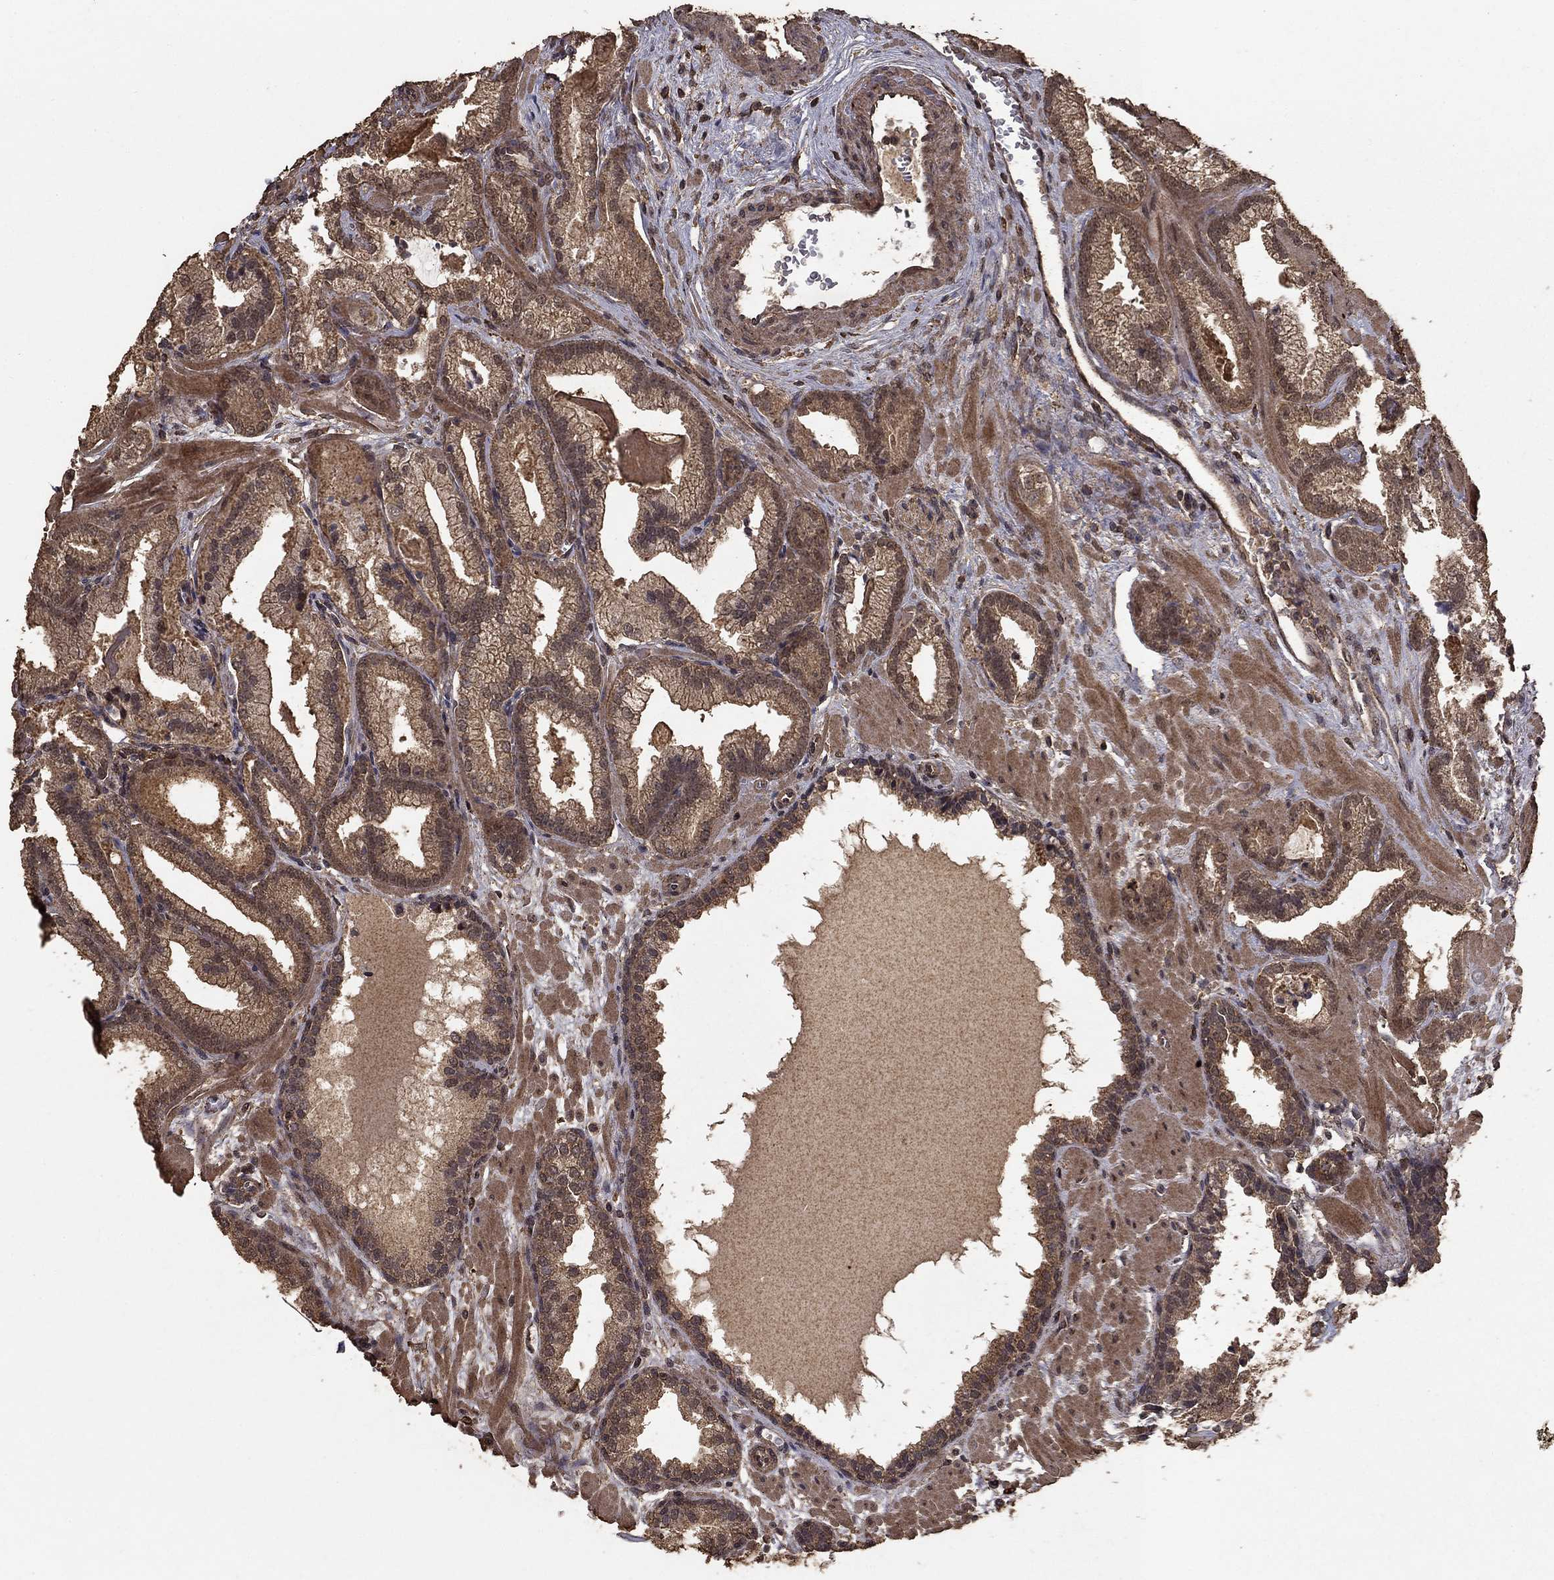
{"staining": {"intensity": "moderate", "quantity": ">75%", "location": "cytoplasmic/membranous"}, "tissue": "prostate cancer", "cell_type": "Tumor cells", "image_type": "cancer", "snomed": [{"axis": "morphology", "description": "Adenocarcinoma, Low grade"}, {"axis": "topography", "description": "Prostate"}], "caption": "Adenocarcinoma (low-grade) (prostate) stained with a brown dye displays moderate cytoplasmic/membranous positive staining in approximately >75% of tumor cells.", "gene": "PRDM1", "patient": {"sex": "male", "age": 68}}